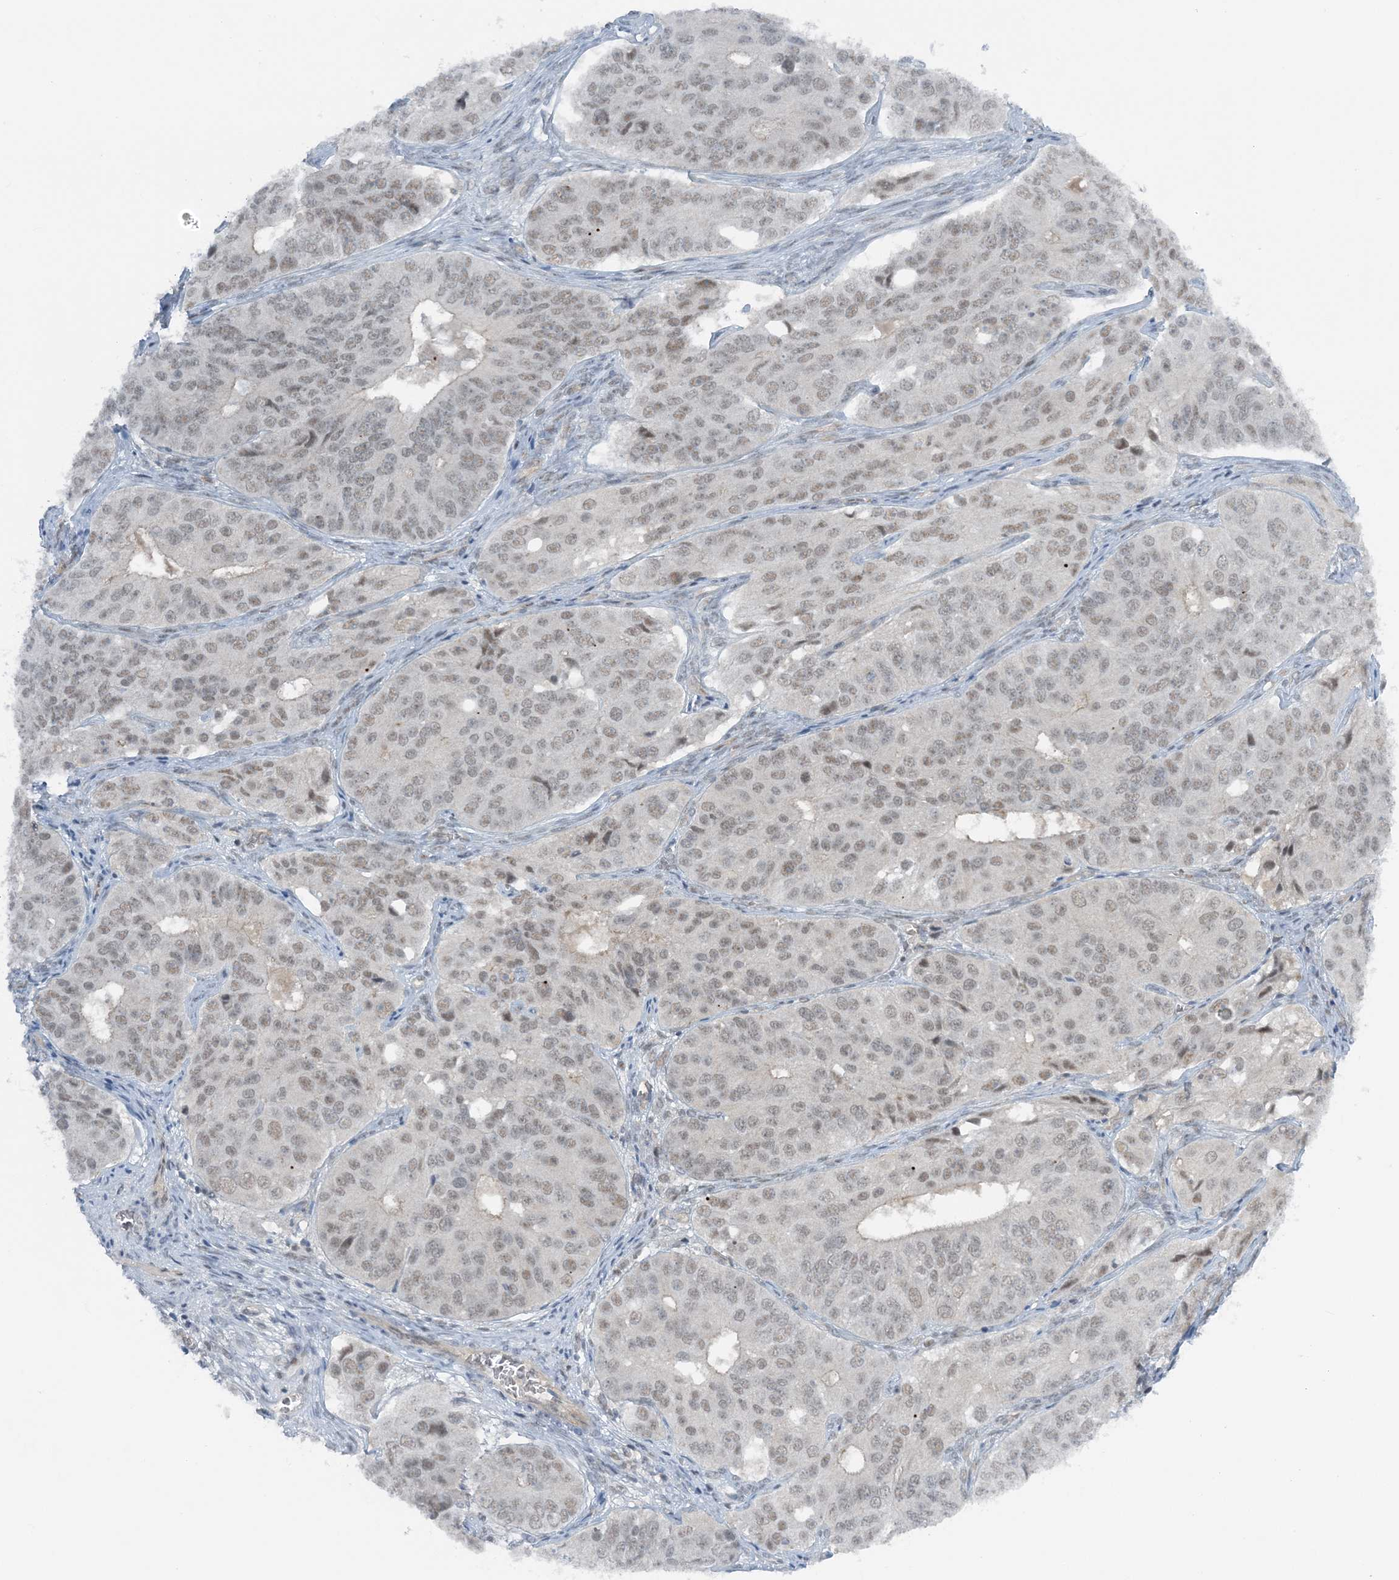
{"staining": {"intensity": "weak", "quantity": "<25%", "location": "nuclear"}, "tissue": "ovarian cancer", "cell_type": "Tumor cells", "image_type": "cancer", "snomed": [{"axis": "morphology", "description": "Carcinoma, endometroid"}, {"axis": "topography", "description": "Ovary"}], "caption": "DAB immunohistochemical staining of ovarian cancer demonstrates no significant staining in tumor cells. Nuclei are stained in blue.", "gene": "ATP11A", "patient": {"sex": "female", "age": 51}}